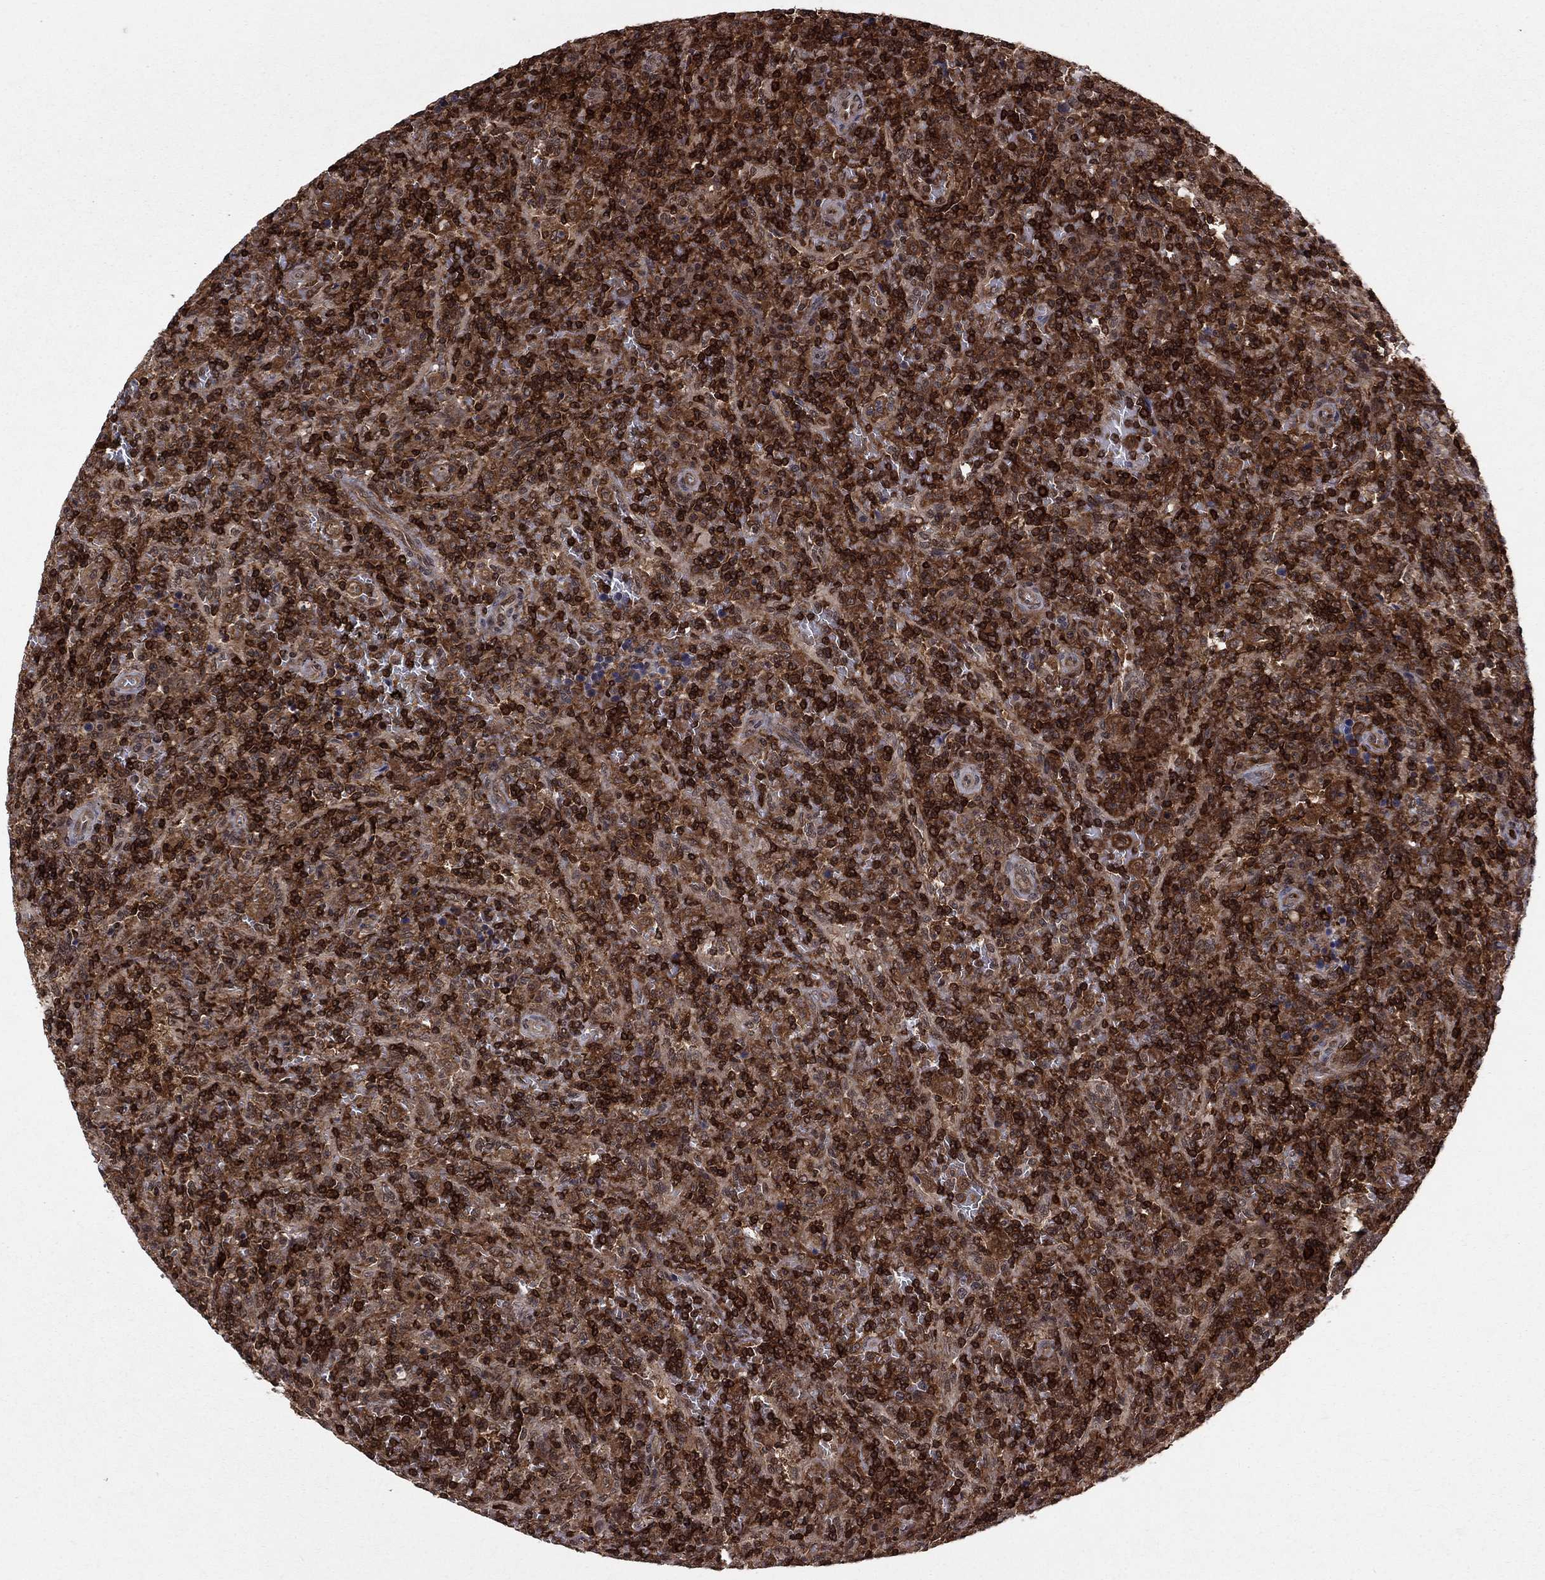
{"staining": {"intensity": "strong", "quantity": ">75%", "location": "cytoplasmic/membranous,nuclear"}, "tissue": "lymphoma", "cell_type": "Tumor cells", "image_type": "cancer", "snomed": [{"axis": "morphology", "description": "Malignant lymphoma, non-Hodgkin's type, Low grade"}, {"axis": "topography", "description": "Spleen"}], "caption": "Human lymphoma stained for a protein (brown) reveals strong cytoplasmic/membranous and nuclear positive staining in approximately >75% of tumor cells.", "gene": "SSX2IP", "patient": {"sex": "male", "age": 62}}